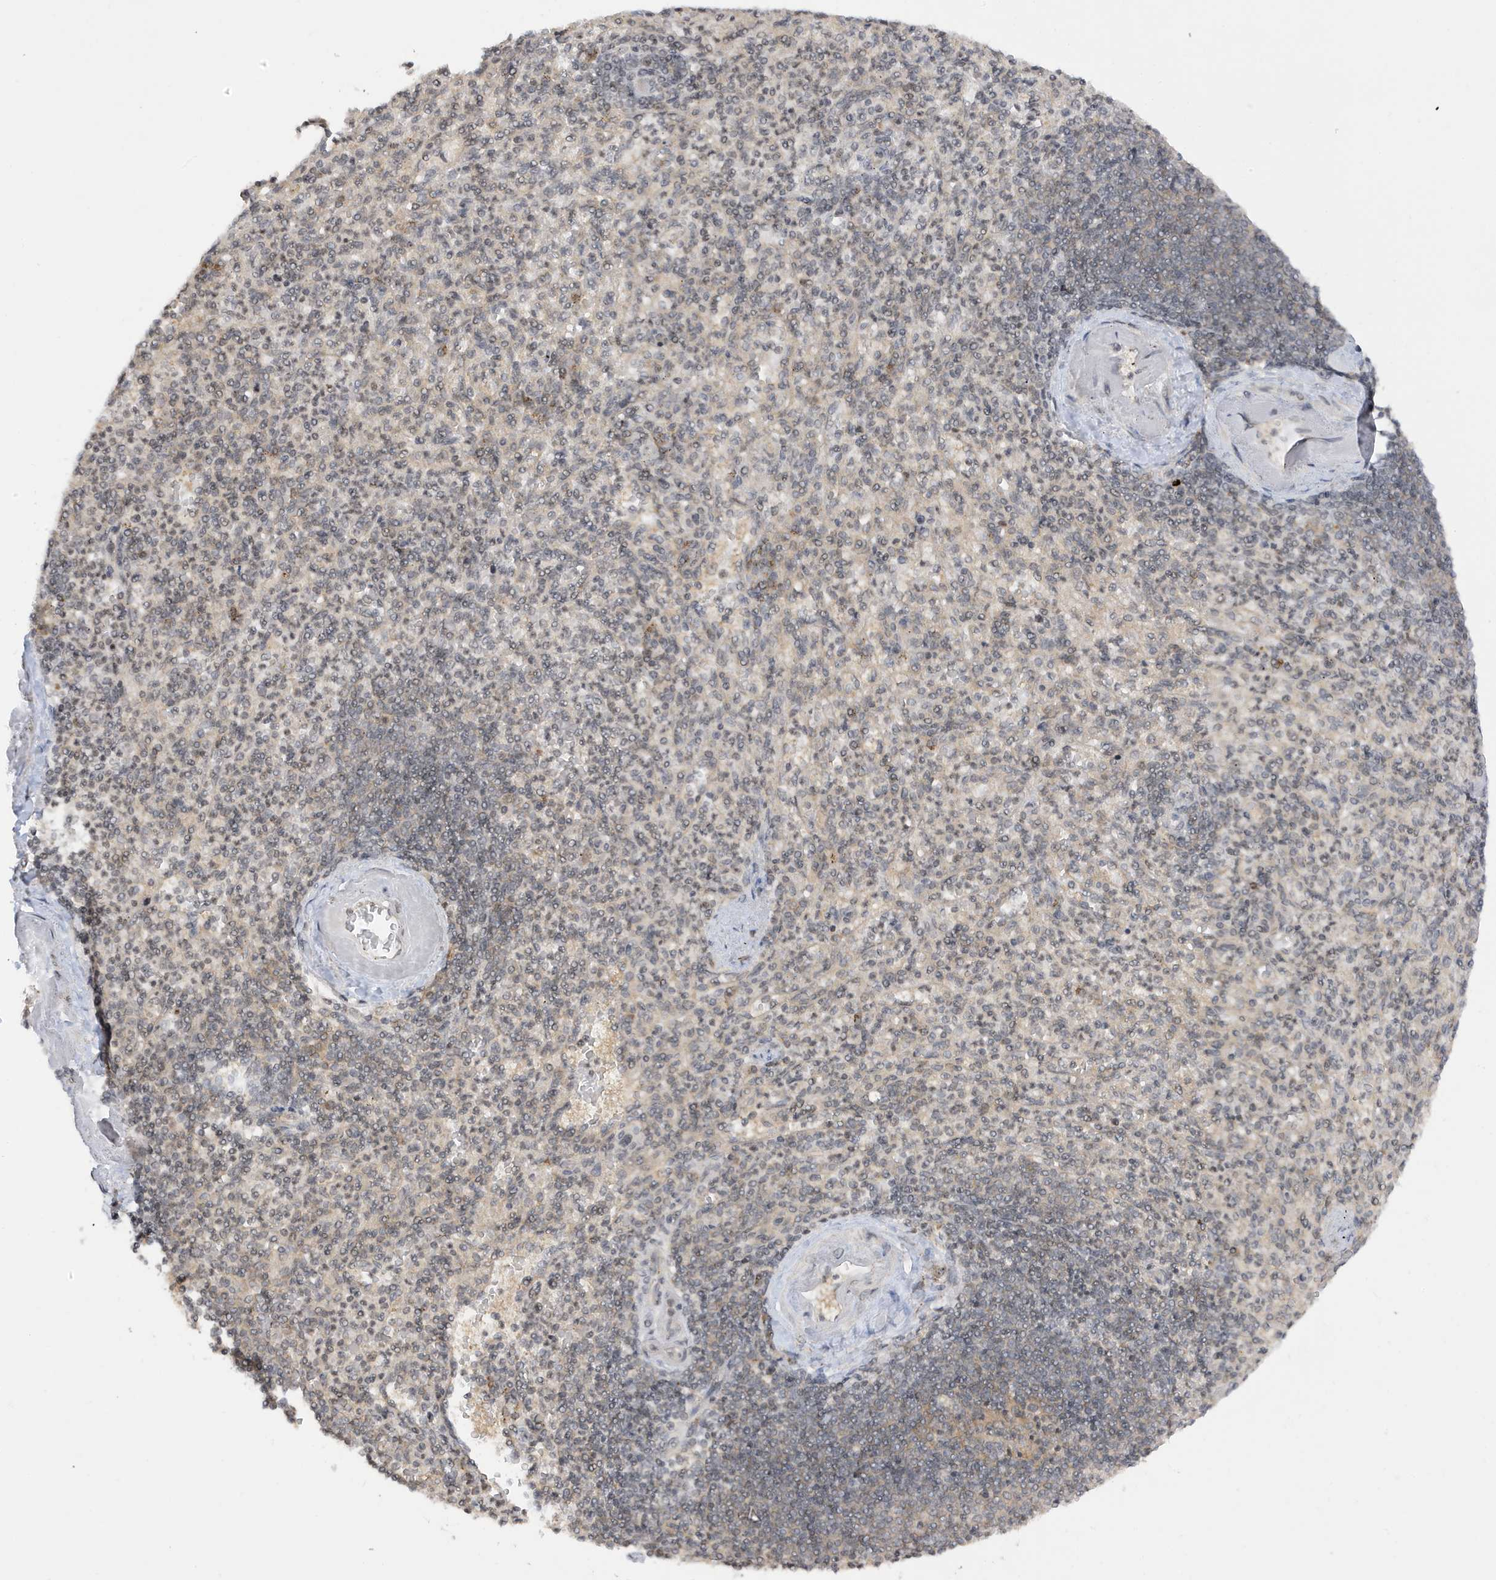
{"staining": {"intensity": "weak", "quantity": "25%-75%", "location": "nuclear"}, "tissue": "spleen", "cell_type": "Cells in red pulp", "image_type": "normal", "snomed": [{"axis": "morphology", "description": "Normal tissue, NOS"}, {"axis": "topography", "description": "Spleen"}], "caption": "A brown stain labels weak nuclear expression of a protein in cells in red pulp of unremarkable human spleen.", "gene": "TAB3", "patient": {"sex": "female", "age": 74}}